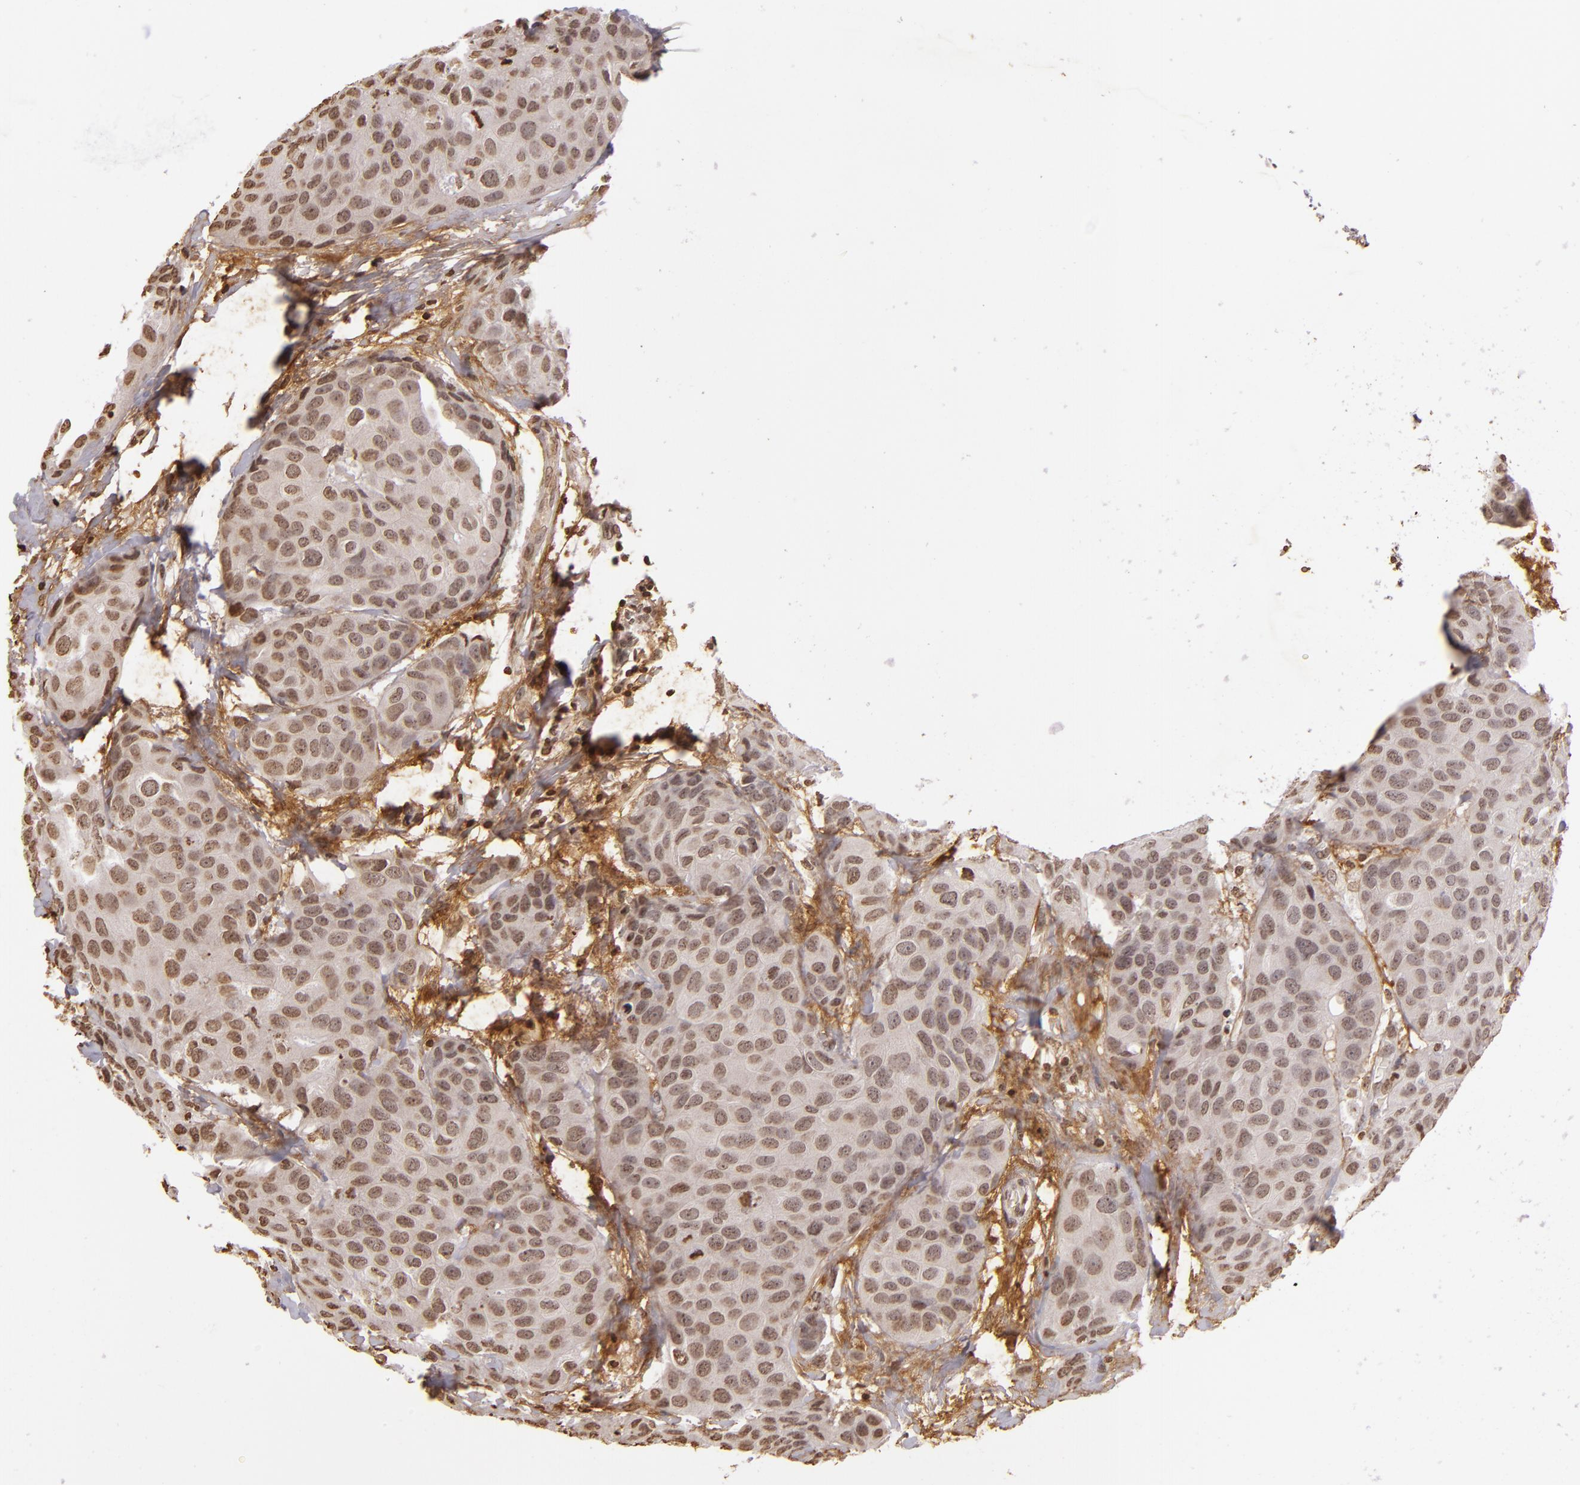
{"staining": {"intensity": "moderate", "quantity": ">75%", "location": "nuclear"}, "tissue": "breast cancer", "cell_type": "Tumor cells", "image_type": "cancer", "snomed": [{"axis": "morphology", "description": "Duct carcinoma"}, {"axis": "topography", "description": "Breast"}], "caption": "Immunohistochemical staining of human breast cancer (infiltrating ductal carcinoma) reveals medium levels of moderate nuclear protein staining in approximately >75% of tumor cells. (Stains: DAB (3,3'-diaminobenzidine) in brown, nuclei in blue, Microscopy: brightfield microscopy at high magnification).", "gene": "THRB", "patient": {"sex": "female", "age": 68}}